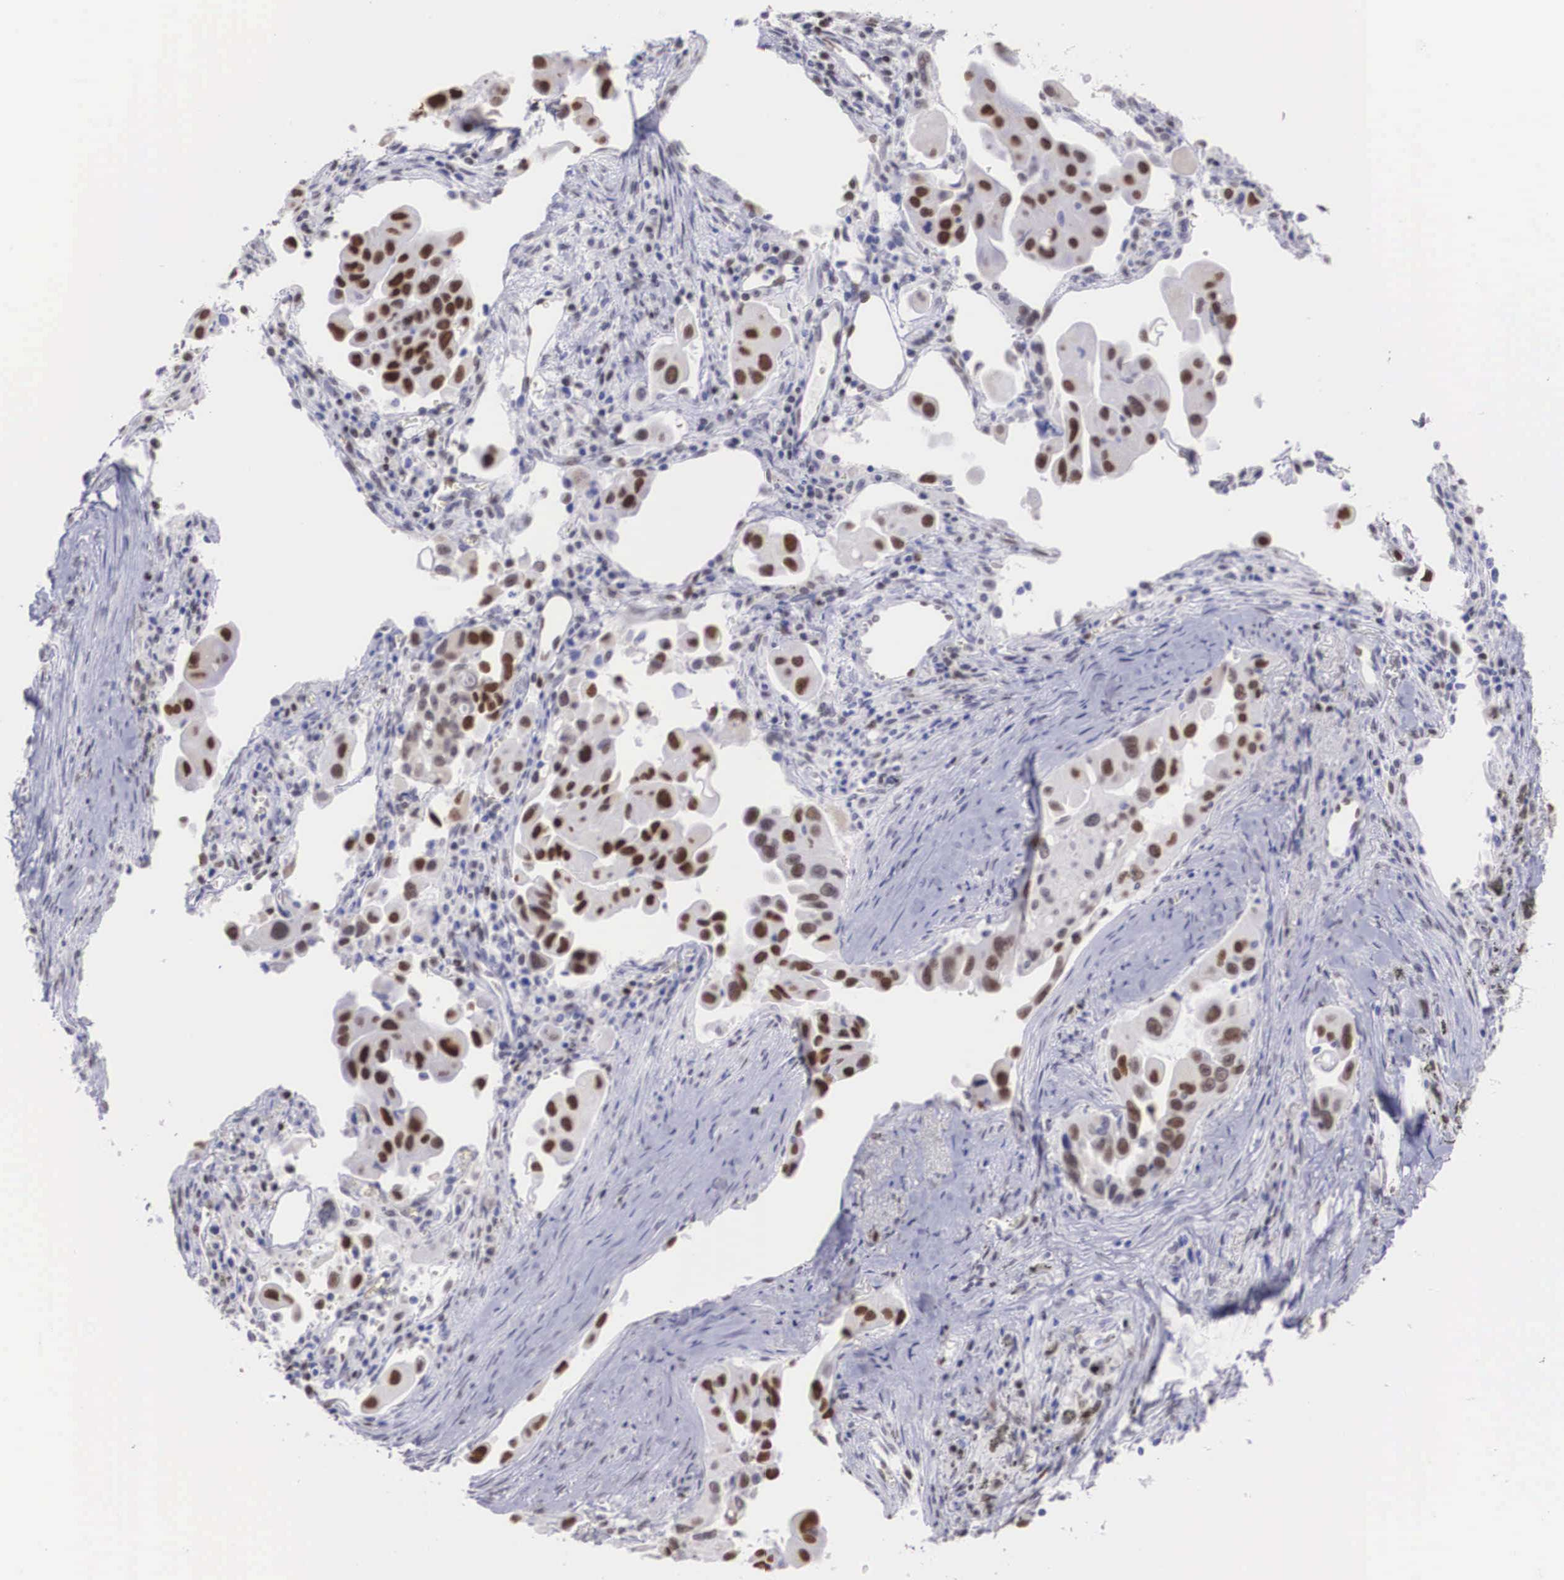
{"staining": {"intensity": "strong", "quantity": "25%-75%", "location": "nuclear"}, "tissue": "lung cancer", "cell_type": "Tumor cells", "image_type": "cancer", "snomed": [{"axis": "morphology", "description": "Adenocarcinoma, NOS"}, {"axis": "topography", "description": "Lung"}], "caption": "Lung adenocarcinoma stained for a protein (brown) reveals strong nuclear positive expression in about 25%-75% of tumor cells.", "gene": "HMGN5", "patient": {"sex": "male", "age": 68}}